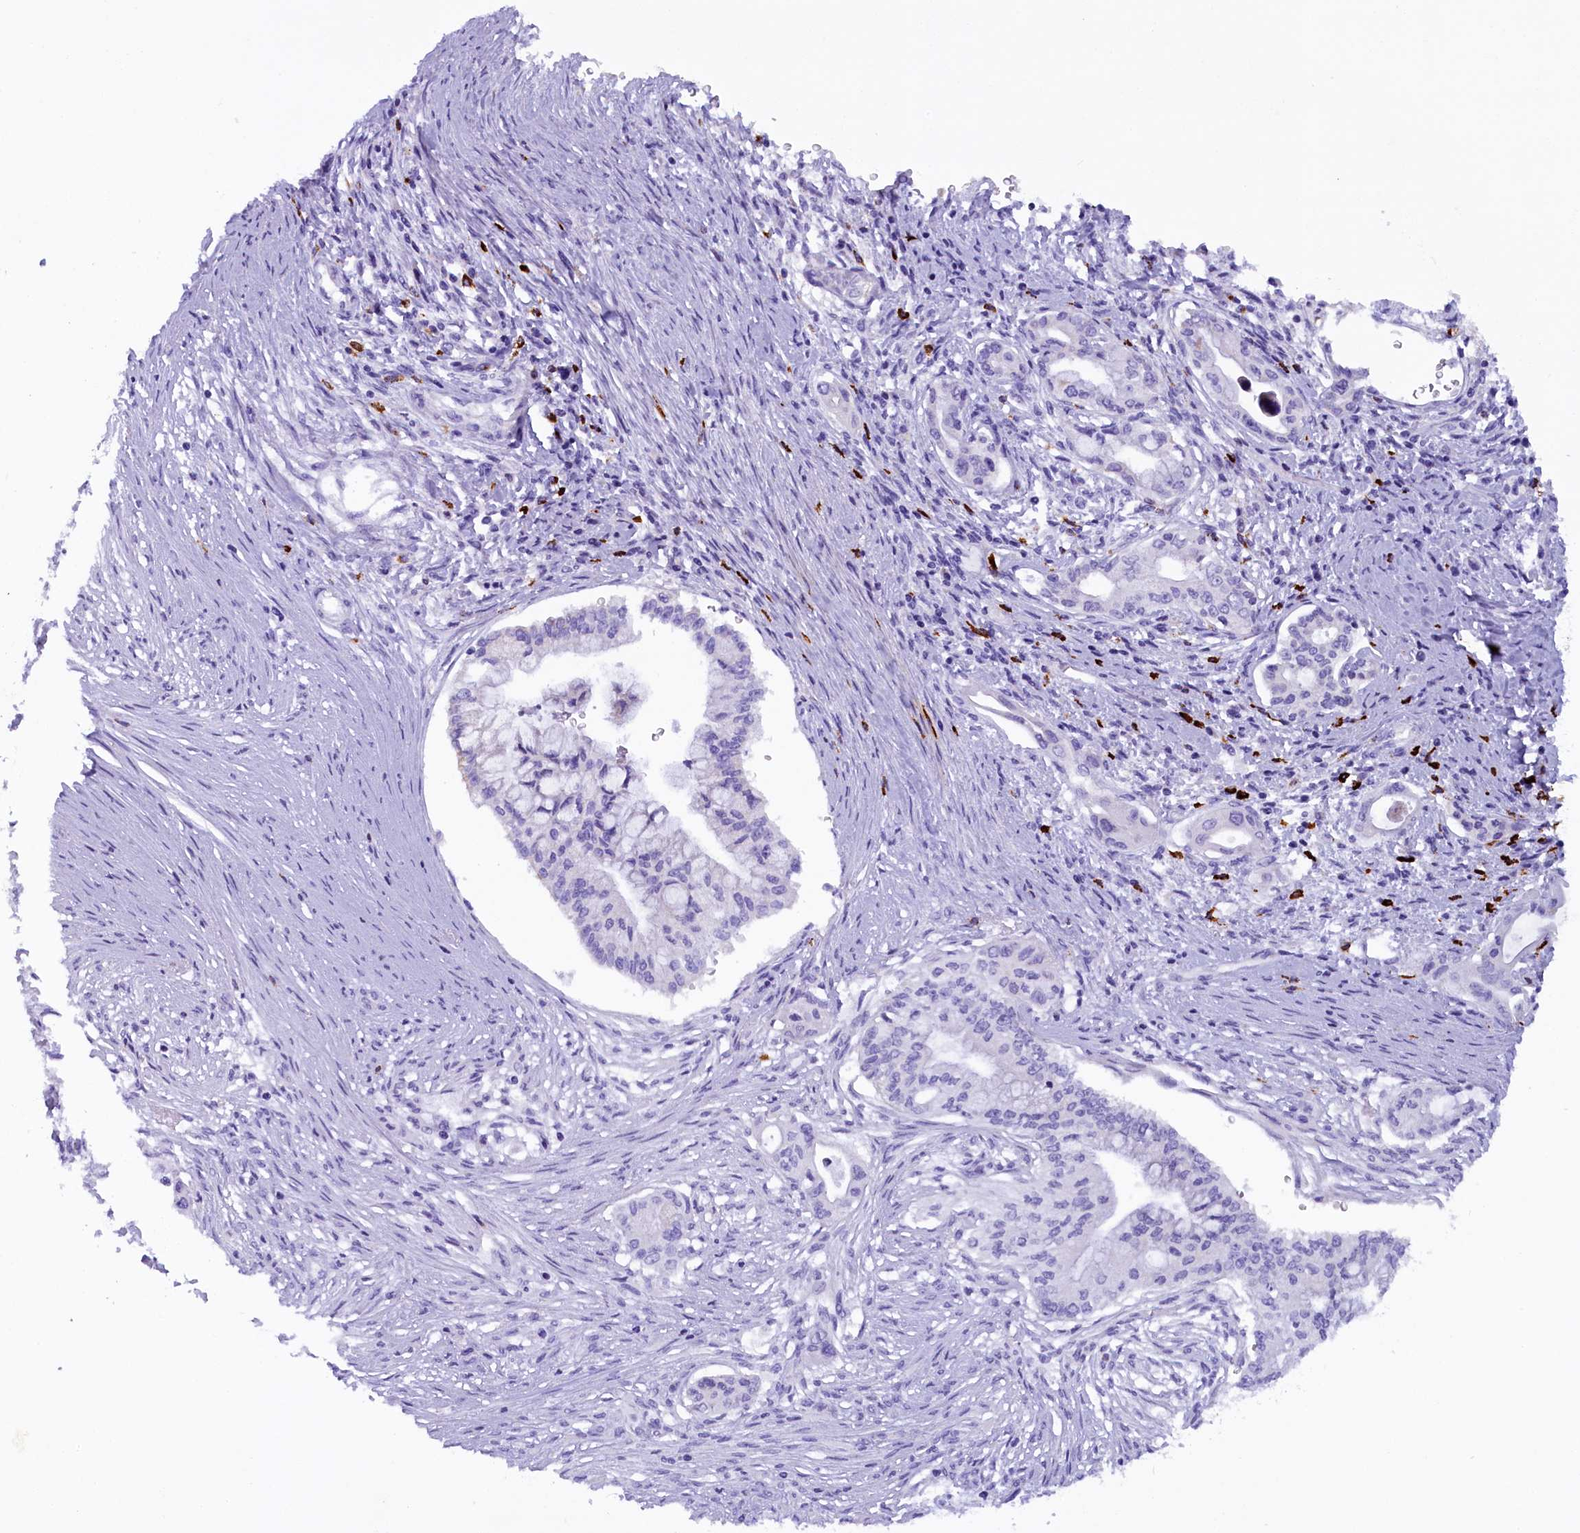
{"staining": {"intensity": "negative", "quantity": "none", "location": "none"}, "tissue": "pancreatic cancer", "cell_type": "Tumor cells", "image_type": "cancer", "snomed": [{"axis": "morphology", "description": "Adenocarcinoma, NOS"}, {"axis": "topography", "description": "Pancreas"}], "caption": "The photomicrograph shows no significant expression in tumor cells of pancreatic adenocarcinoma. The staining was performed using DAB (3,3'-diaminobenzidine) to visualize the protein expression in brown, while the nuclei were stained in blue with hematoxylin (Magnification: 20x).", "gene": "RTTN", "patient": {"sex": "male", "age": 46}}